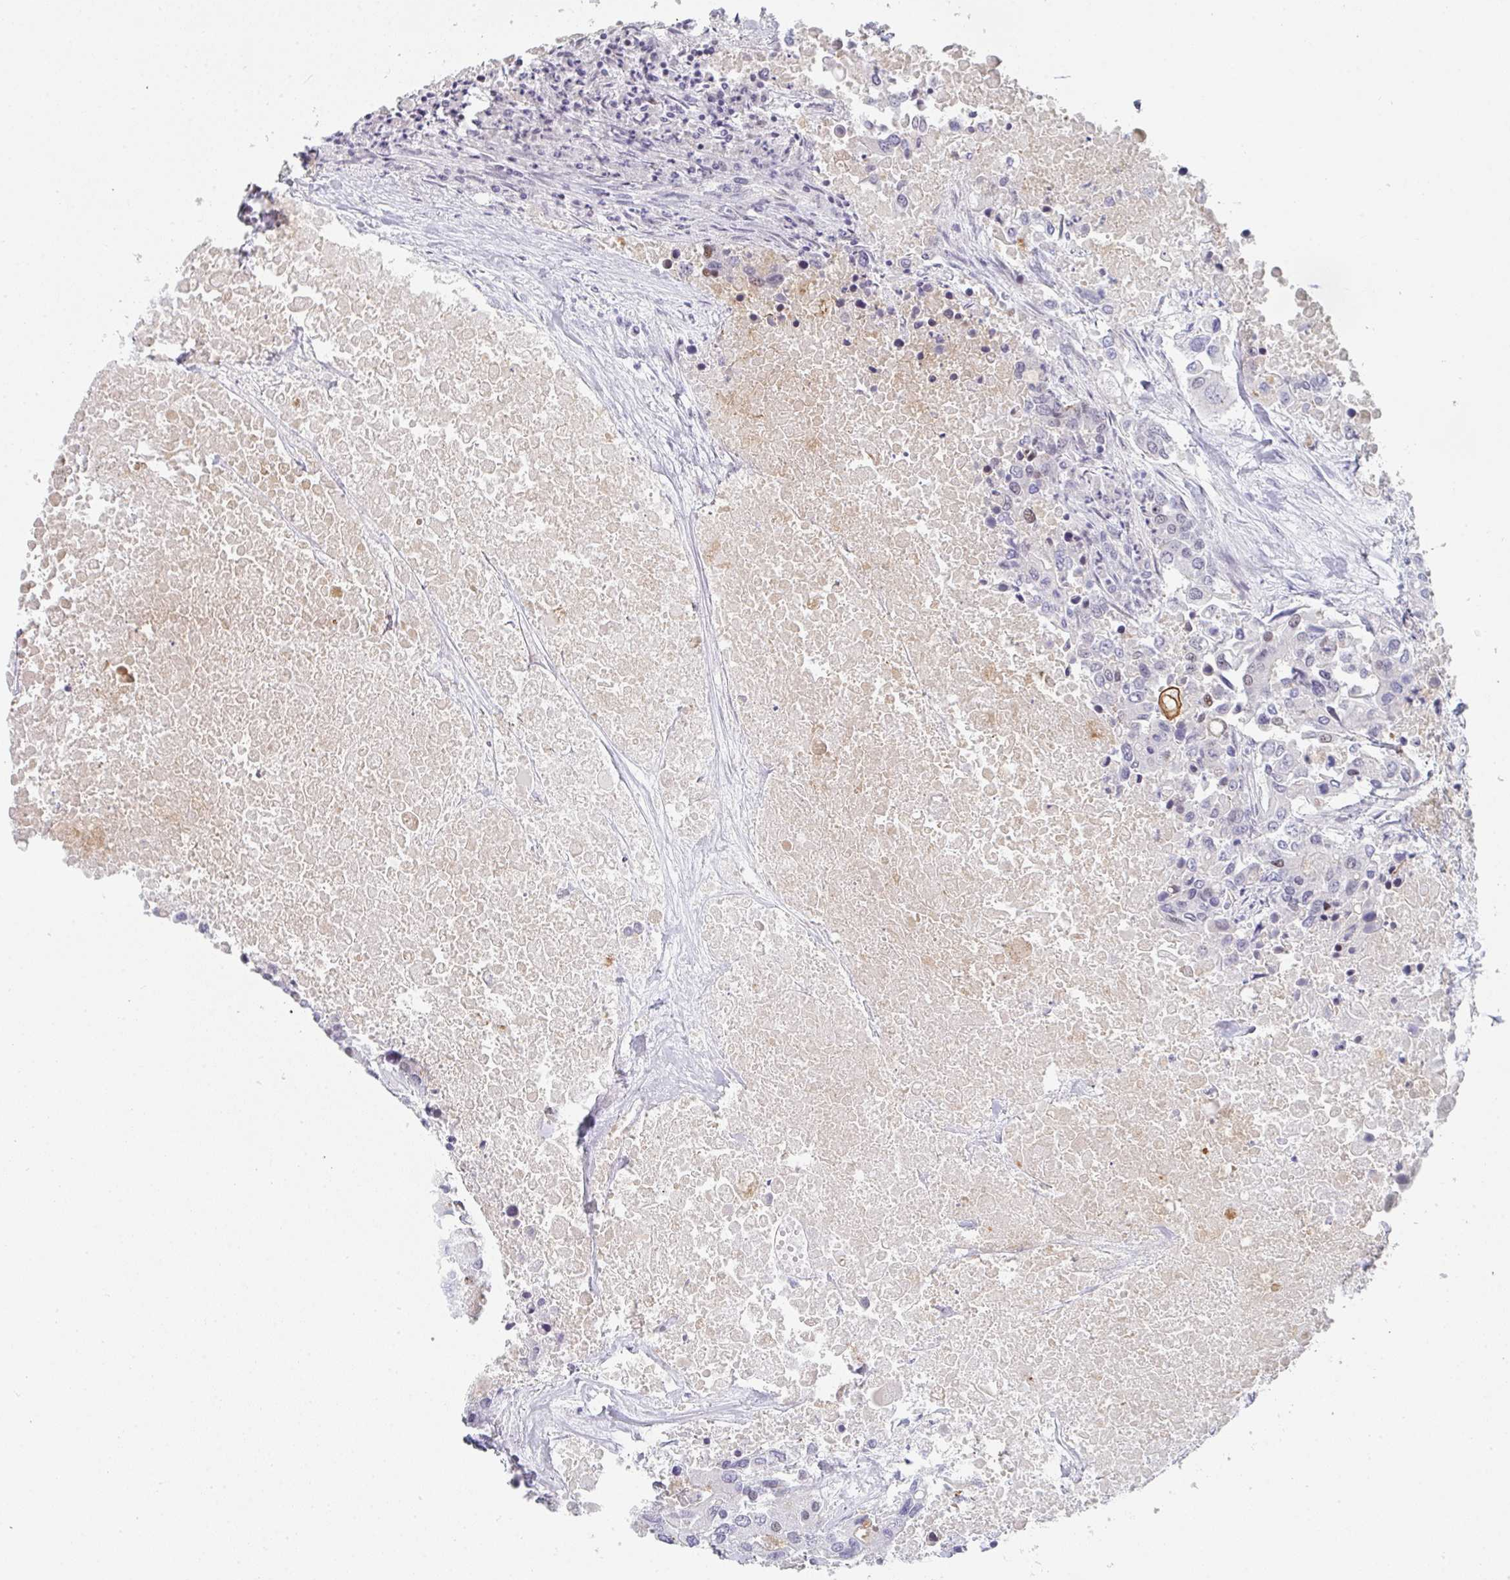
{"staining": {"intensity": "negative", "quantity": "none", "location": "none"}, "tissue": "colorectal cancer", "cell_type": "Tumor cells", "image_type": "cancer", "snomed": [{"axis": "morphology", "description": "Adenocarcinoma, NOS"}, {"axis": "topography", "description": "Colon"}], "caption": "A micrograph of colorectal adenocarcinoma stained for a protein shows no brown staining in tumor cells.", "gene": "POU2AF2", "patient": {"sex": "male", "age": 77}}